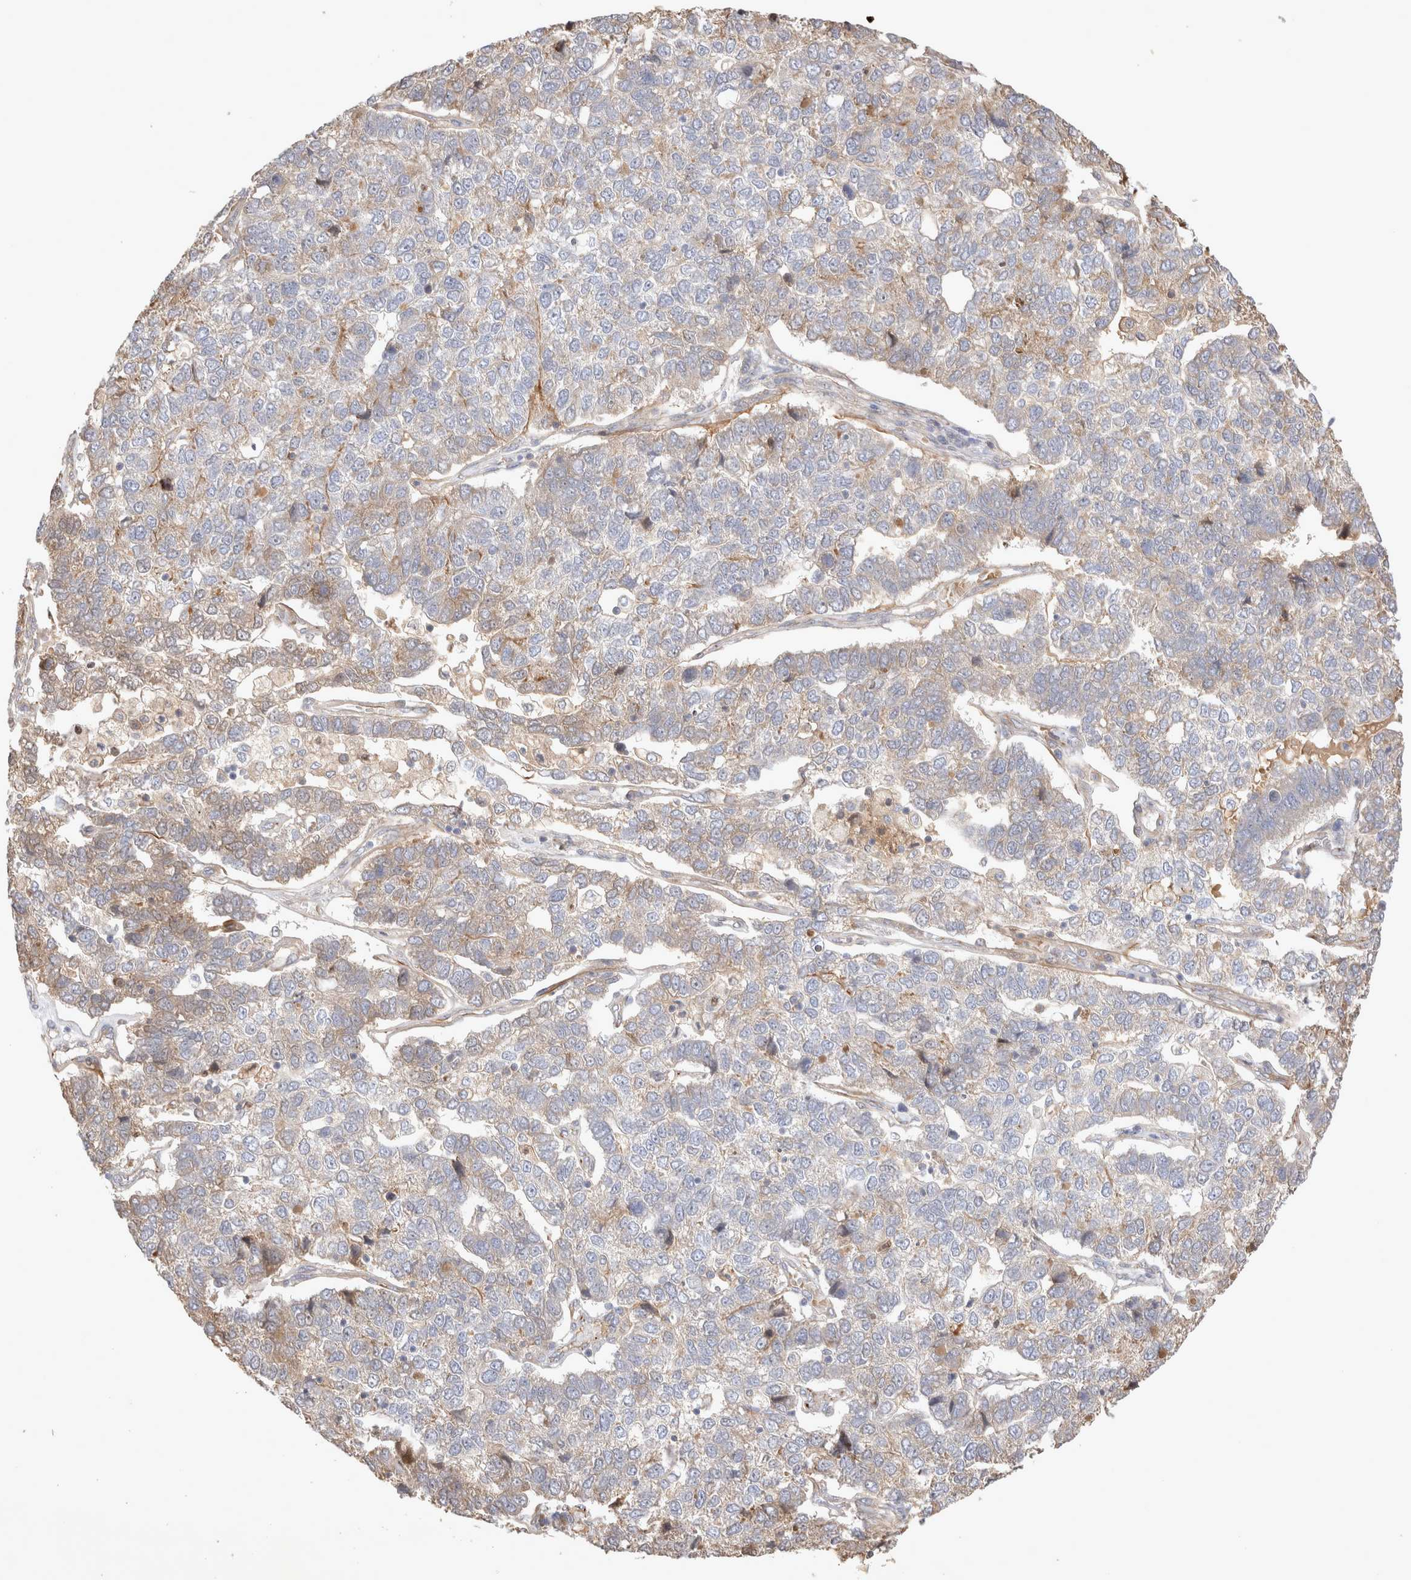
{"staining": {"intensity": "weak", "quantity": "25%-75%", "location": "cytoplasmic/membranous"}, "tissue": "pancreatic cancer", "cell_type": "Tumor cells", "image_type": "cancer", "snomed": [{"axis": "morphology", "description": "Adenocarcinoma, NOS"}, {"axis": "topography", "description": "Pancreas"}], "caption": "A brown stain labels weak cytoplasmic/membranous staining of a protein in pancreatic cancer tumor cells. The protein of interest is stained brown, and the nuclei are stained in blue (DAB IHC with brightfield microscopy, high magnification).", "gene": "NMU", "patient": {"sex": "female", "age": 61}}